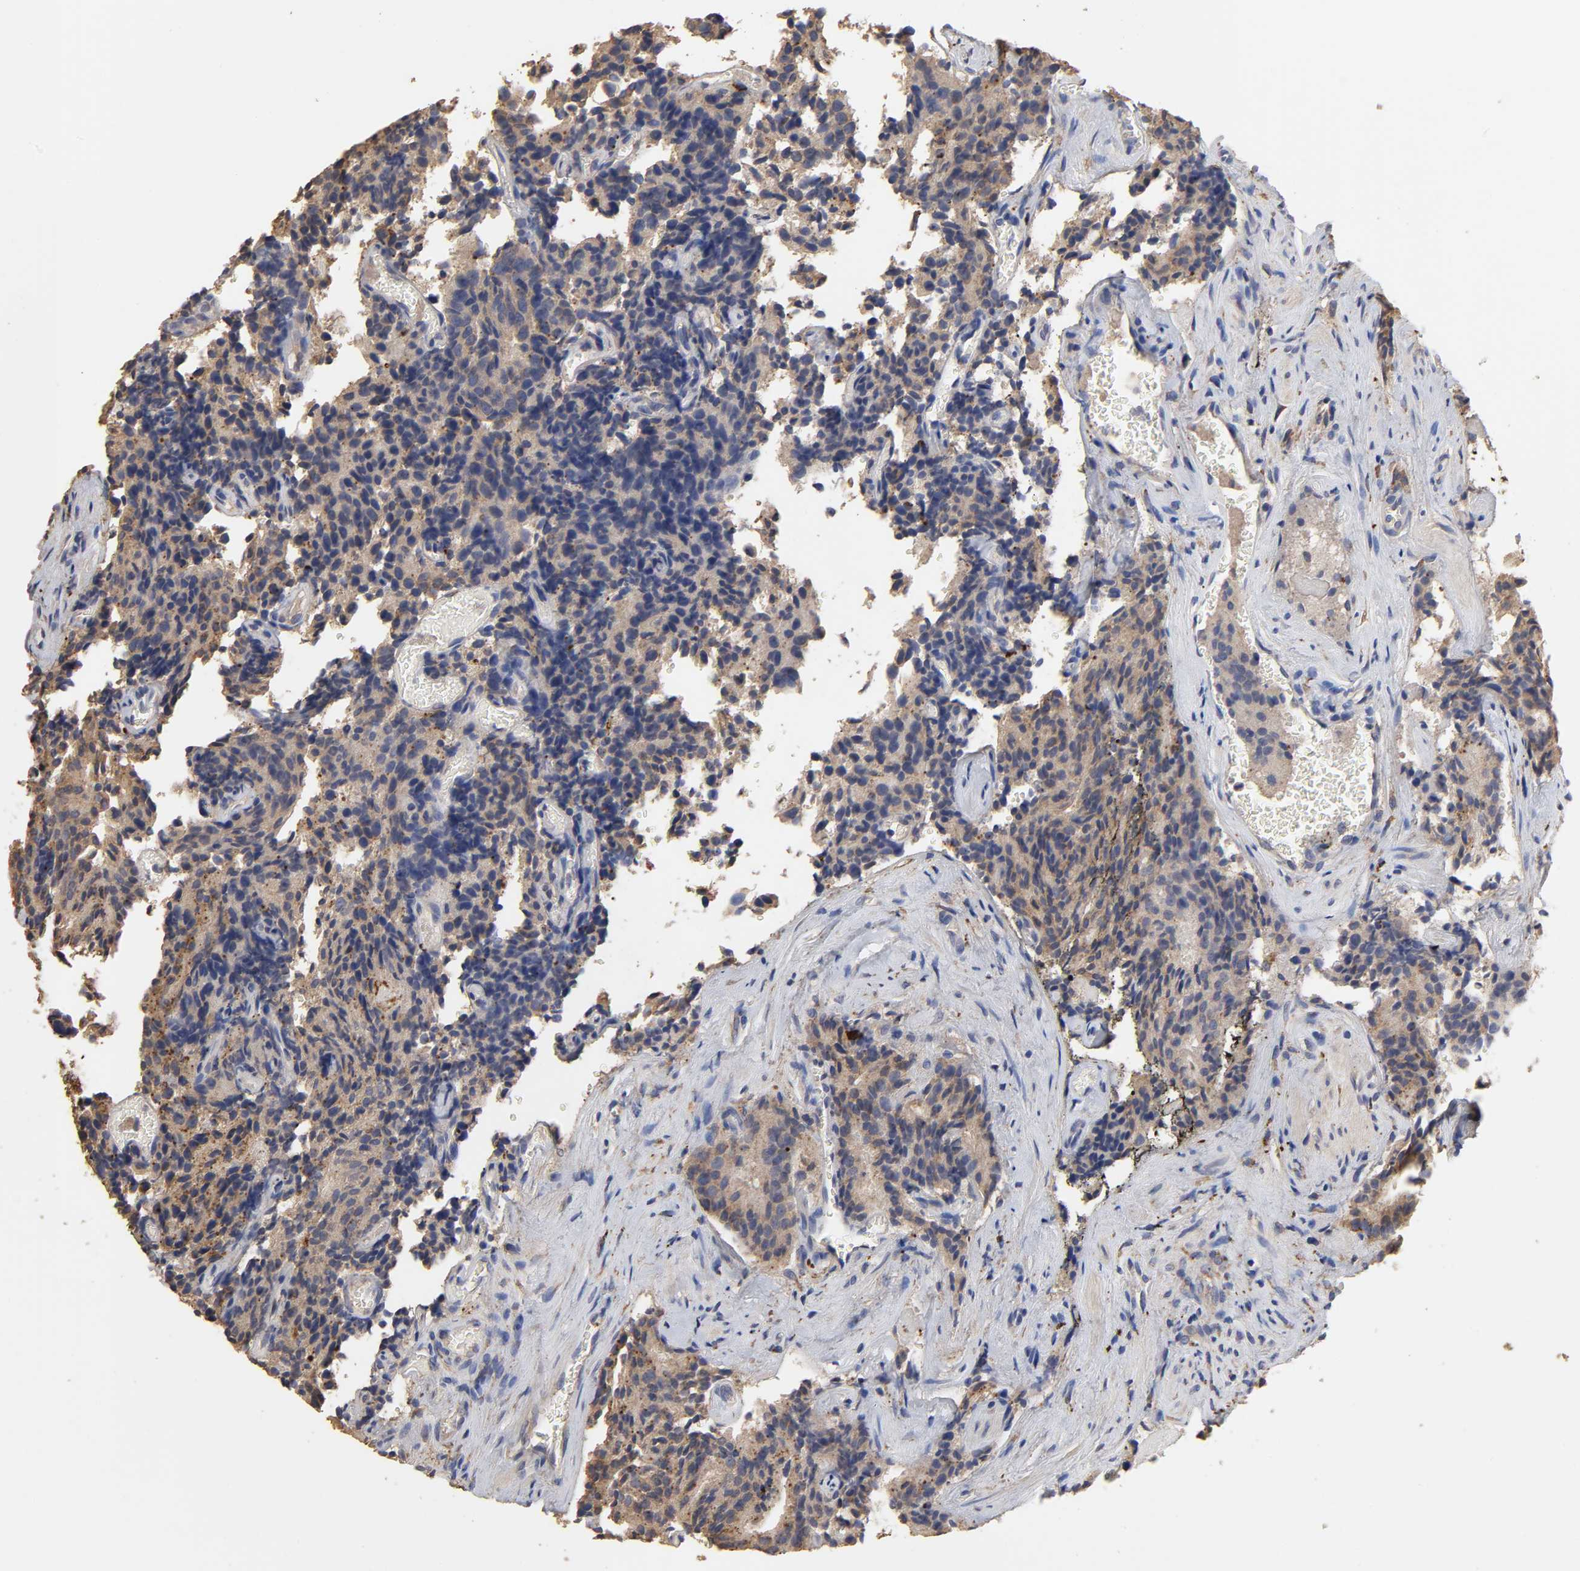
{"staining": {"intensity": "moderate", "quantity": ">75%", "location": "cytoplasmic/membranous"}, "tissue": "prostate cancer", "cell_type": "Tumor cells", "image_type": "cancer", "snomed": [{"axis": "morphology", "description": "Adenocarcinoma, High grade"}, {"axis": "topography", "description": "Prostate"}], "caption": "Prostate cancer (adenocarcinoma (high-grade)) tissue exhibits moderate cytoplasmic/membranous expression in about >75% of tumor cells, visualized by immunohistochemistry. The staining is performed using DAB brown chromogen to label protein expression. The nuclei are counter-stained blue using hematoxylin.", "gene": "EIF4G2", "patient": {"sex": "male", "age": 58}}